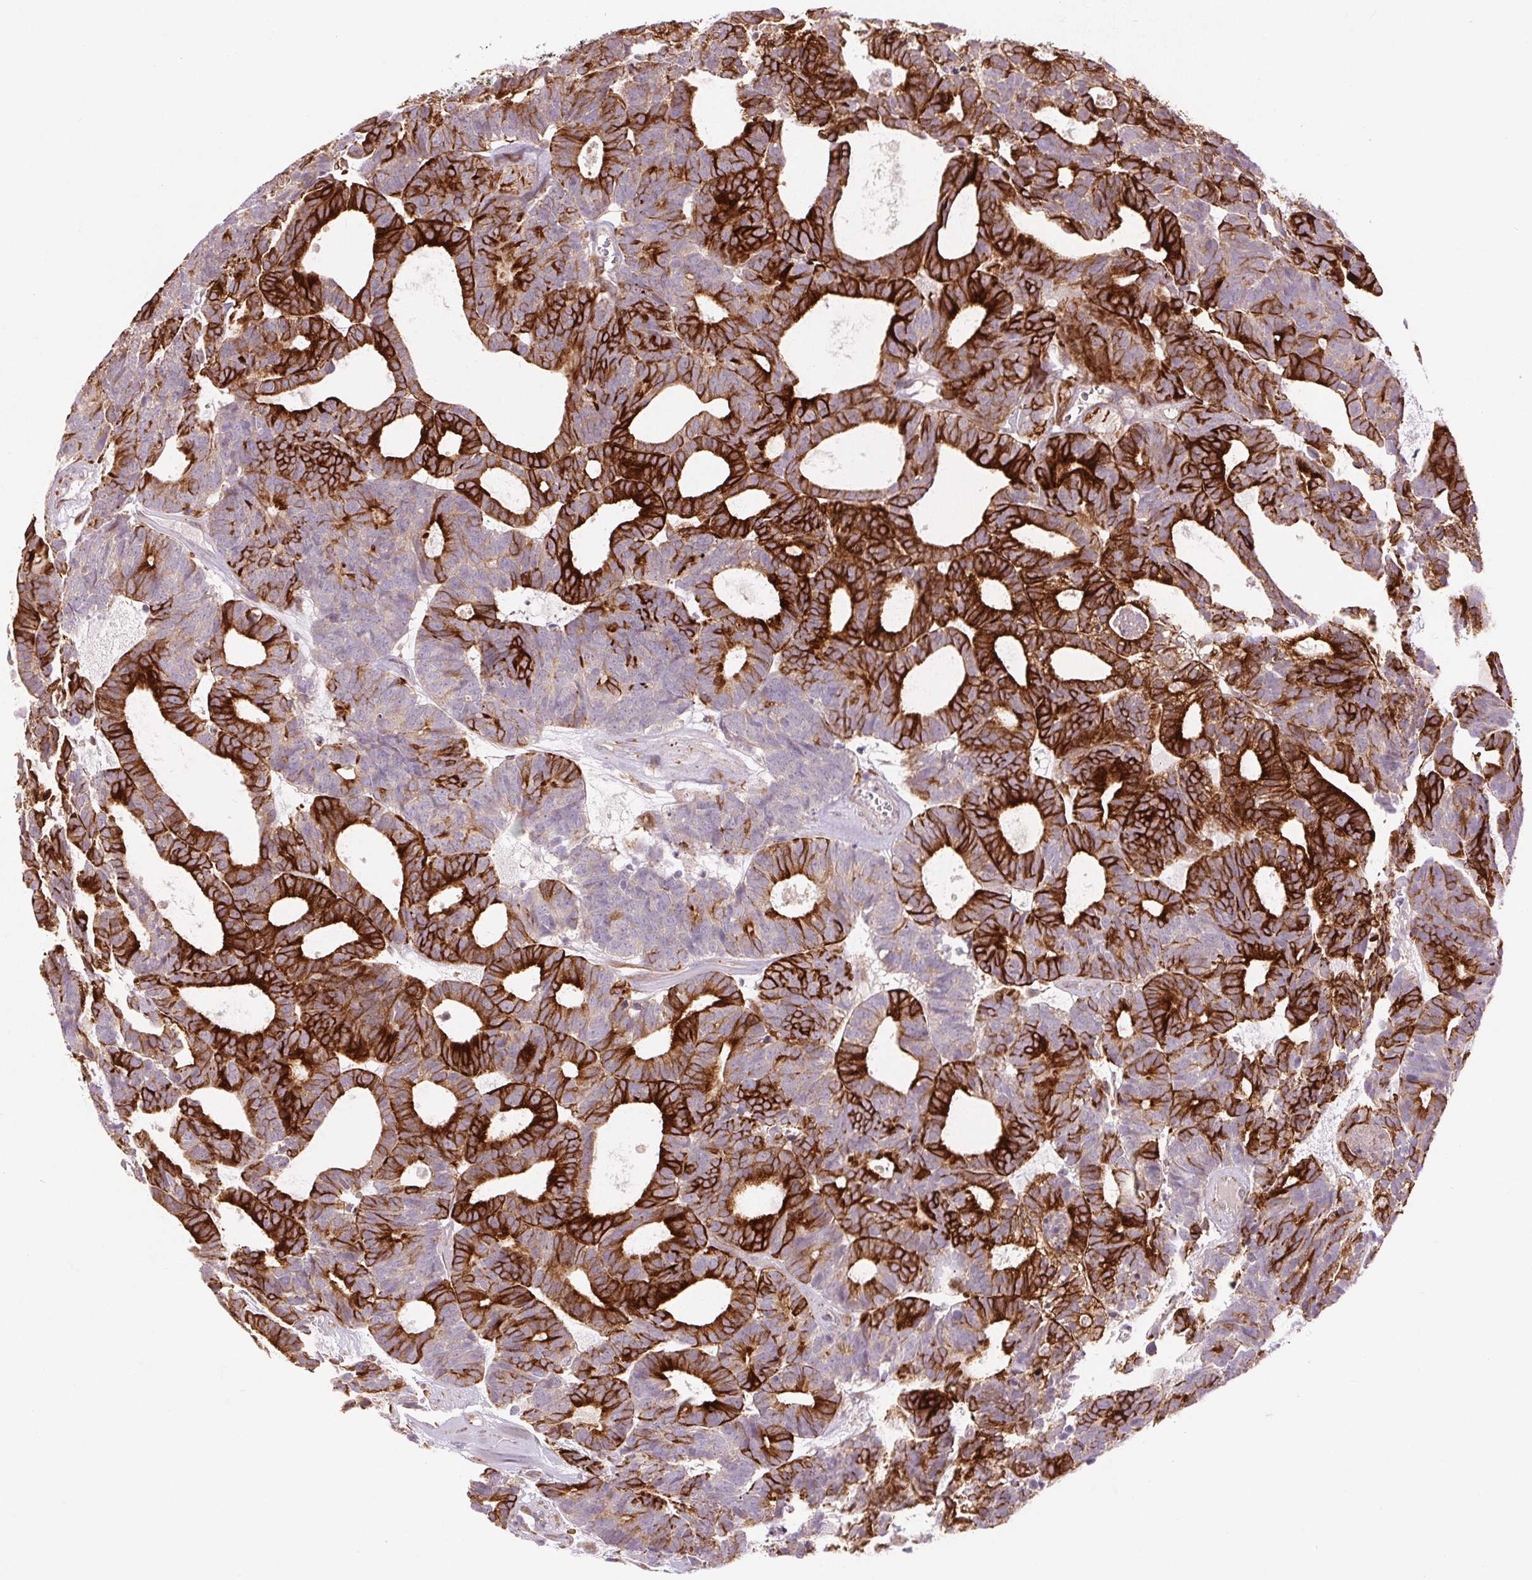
{"staining": {"intensity": "strong", "quantity": "25%-75%", "location": "cytoplasmic/membranous"}, "tissue": "head and neck cancer", "cell_type": "Tumor cells", "image_type": "cancer", "snomed": [{"axis": "morphology", "description": "Adenocarcinoma, NOS"}, {"axis": "topography", "description": "Head-Neck"}], "caption": "Immunohistochemical staining of head and neck adenocarcinoma exhibits strong cytoplasmic/membranous protein staining in about 25%-75% of tumor cells. (Stains: DAB (3,3'-diaminobenzidine) in brown, nuclei in blue, Microscopy: brightfield microscopy at high magnification).", "gene": "METTL17", "patient": {"sex": "female", "age": 81}}